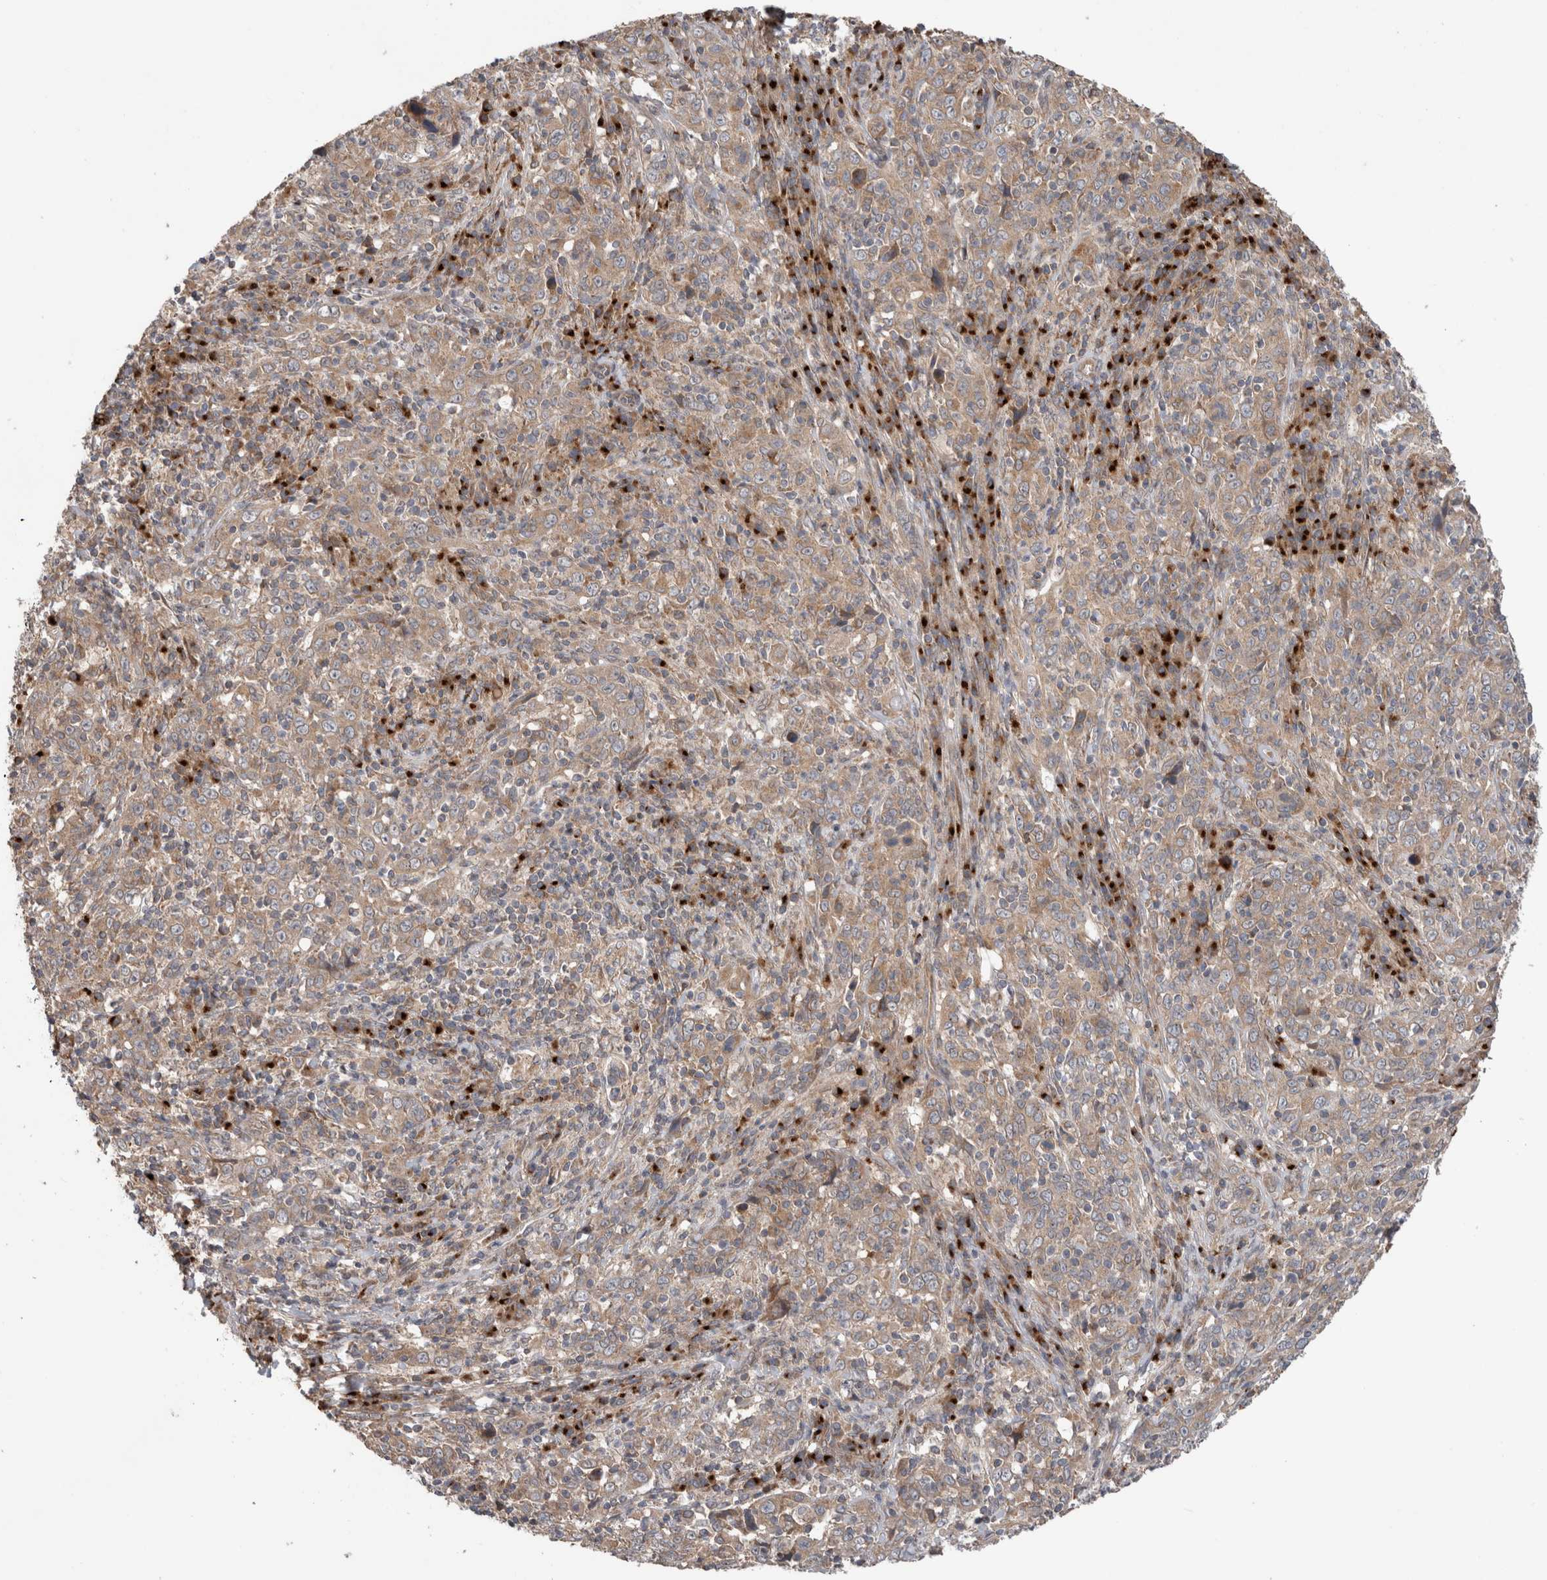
{"staining": {"intensity": "weak", "quantity": ">75%", "location": "cytoplasmic/membranous"}, "tissue": "cervical cancer", "cell_type": "Tumor cells", "image_type": "cancer", "snomed": [{"axis": "morphology", "description": "Squamous cell carcinoma, NOS"}, {"axis": "topography", "description": "Cervix"}], "caption": "The micrograph displays a brown stain indicating the presence of a protein in the cytoplasmic/membranous of tumor cells in cervical squamous cell carcinoma. (DAB (3,3'-diaminobenzidine) = brown stain, brightfield microscopy at high magnification).", "gene": "TRIM5", "patient": {"sex": "female", "age": 46}}